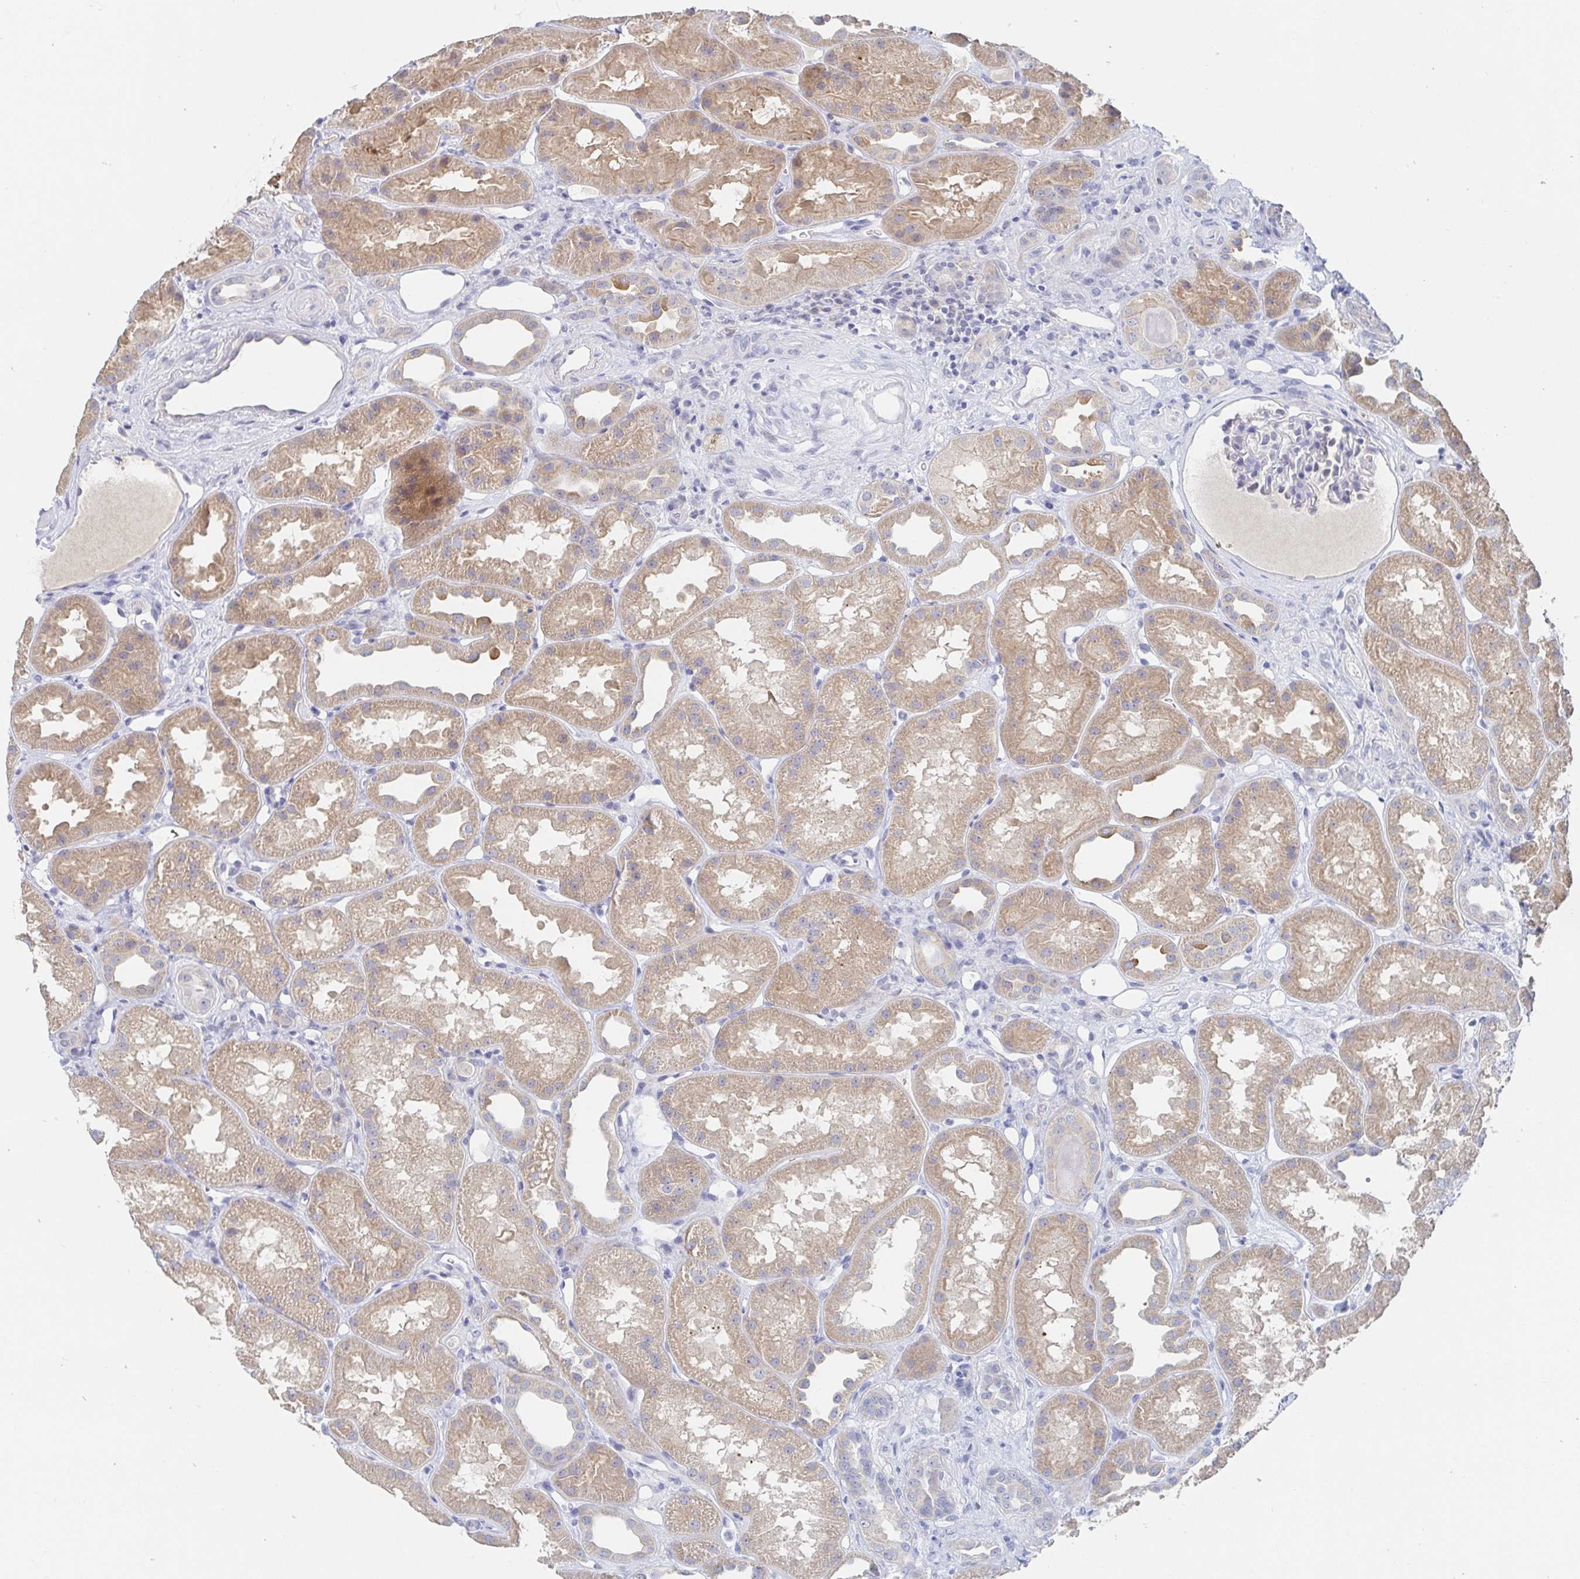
{"staining": {"intensity": "negative", "quantity": "none", "location": "none"}, "tissue": "kidney", "cell_type": "Cells in glomeruli", "image_type": "normal", "snomed": [{"axis": "morphology", "description": "Normal tissue, NOS"}, {"axis": "topography", "description": "Kidney"}], "caption": "Cells in glomeruli are negative for brown protein staining in benign kidney. The staining is performed using DAB brown chromogen with nuclei counter-stained in using hematoxylin.", "gene": "ZNF100", "patient": {"sex": "male", "age": 61}}